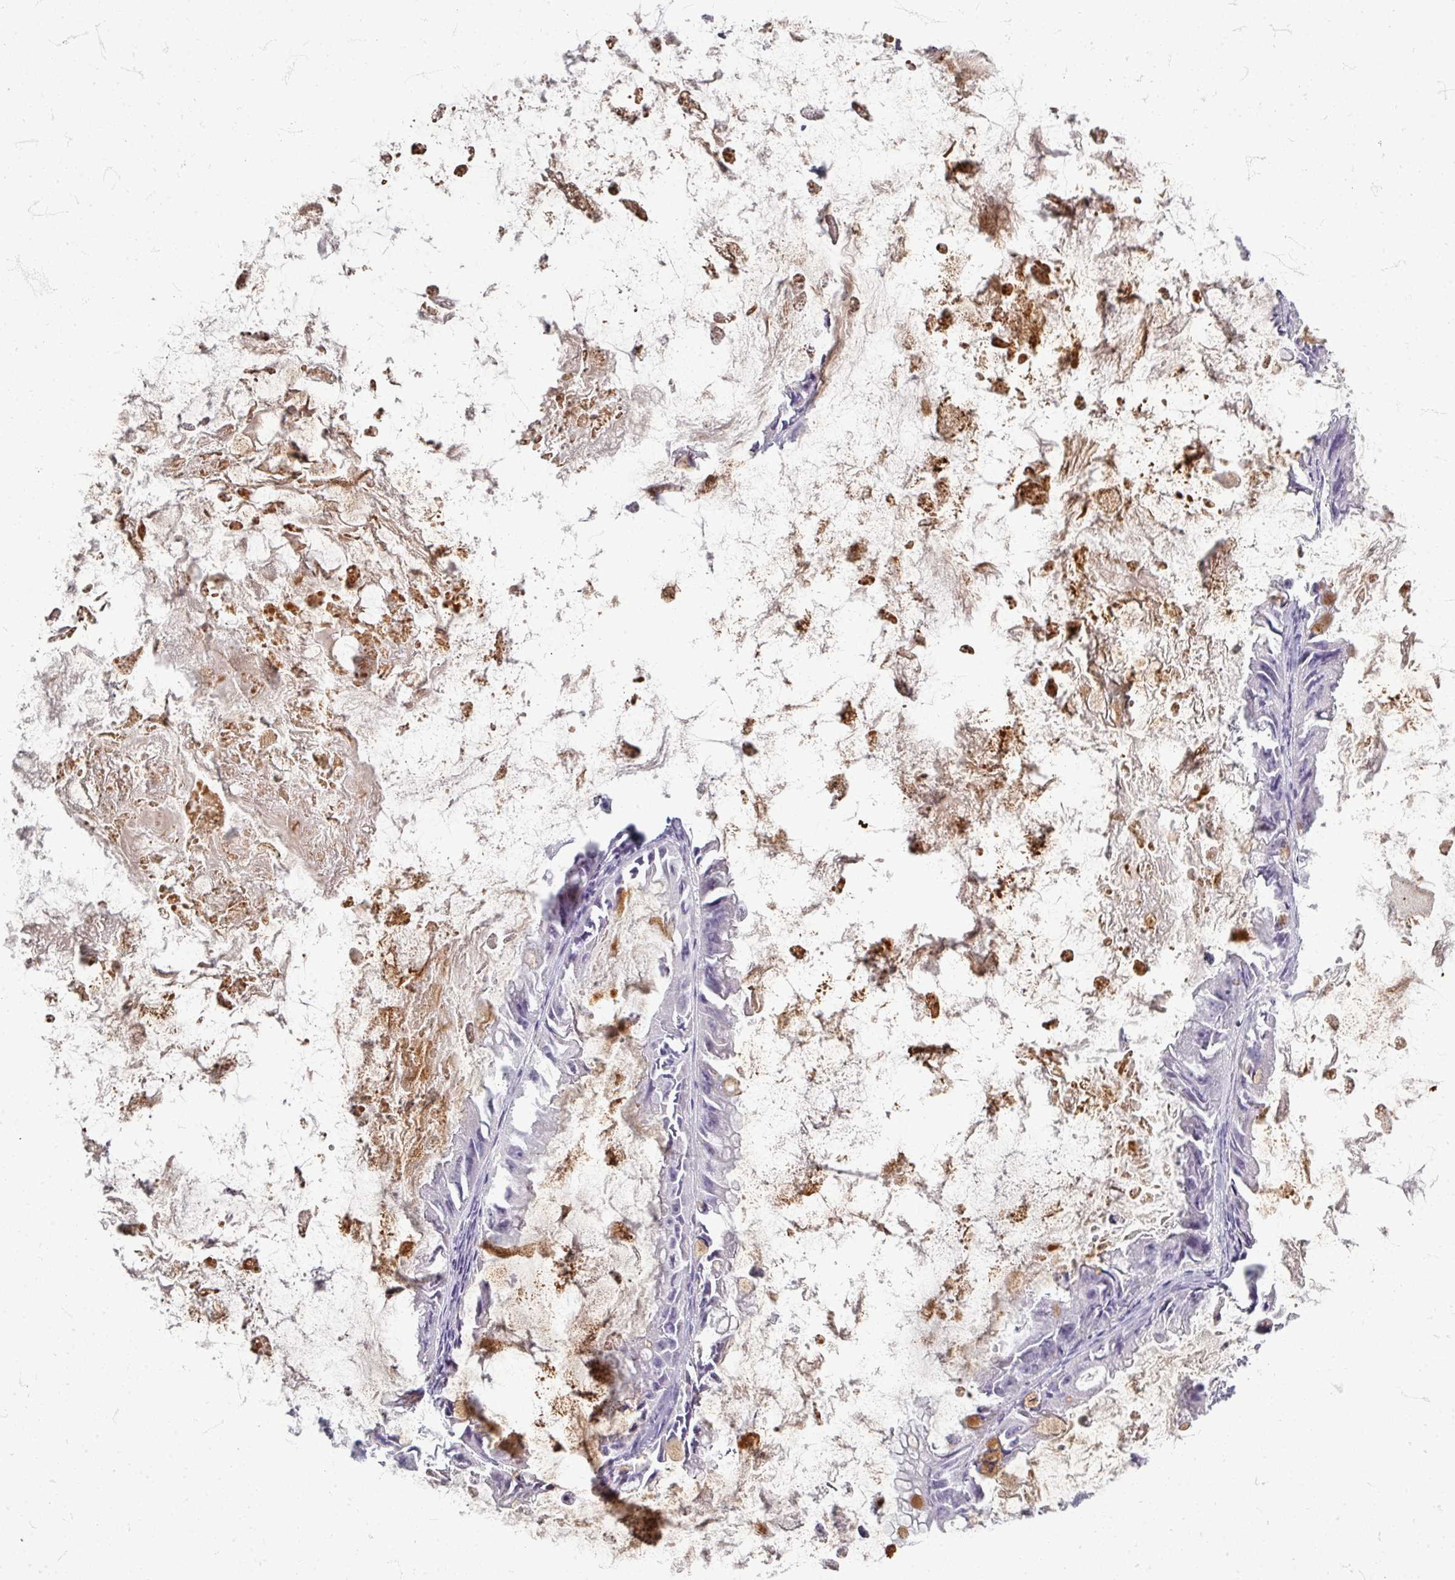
{"staining": {"intensity": "moderate", "quantity": "<25%", "location": "cytoplasmic/membranous"}, "tissue": "ovarian cancer", "cell_type": "Tumor cells", "image_type": "cancer", "snomed": [{"axis": "morphology", "description": "Cystadenocarcinoma, mucinous, NOS"}, {"axis": "topography", "description": "Ovary"}], "caption": "This histopathology image exhibits IHC staining of human mucinous cystadenocarcinoma (ovarian), with low moderate cytoplasmic/membranous staining in approximately <25% of tumor cells.", "gene": "ZNF878", "patient": {"sex": "female", "age": 61}}